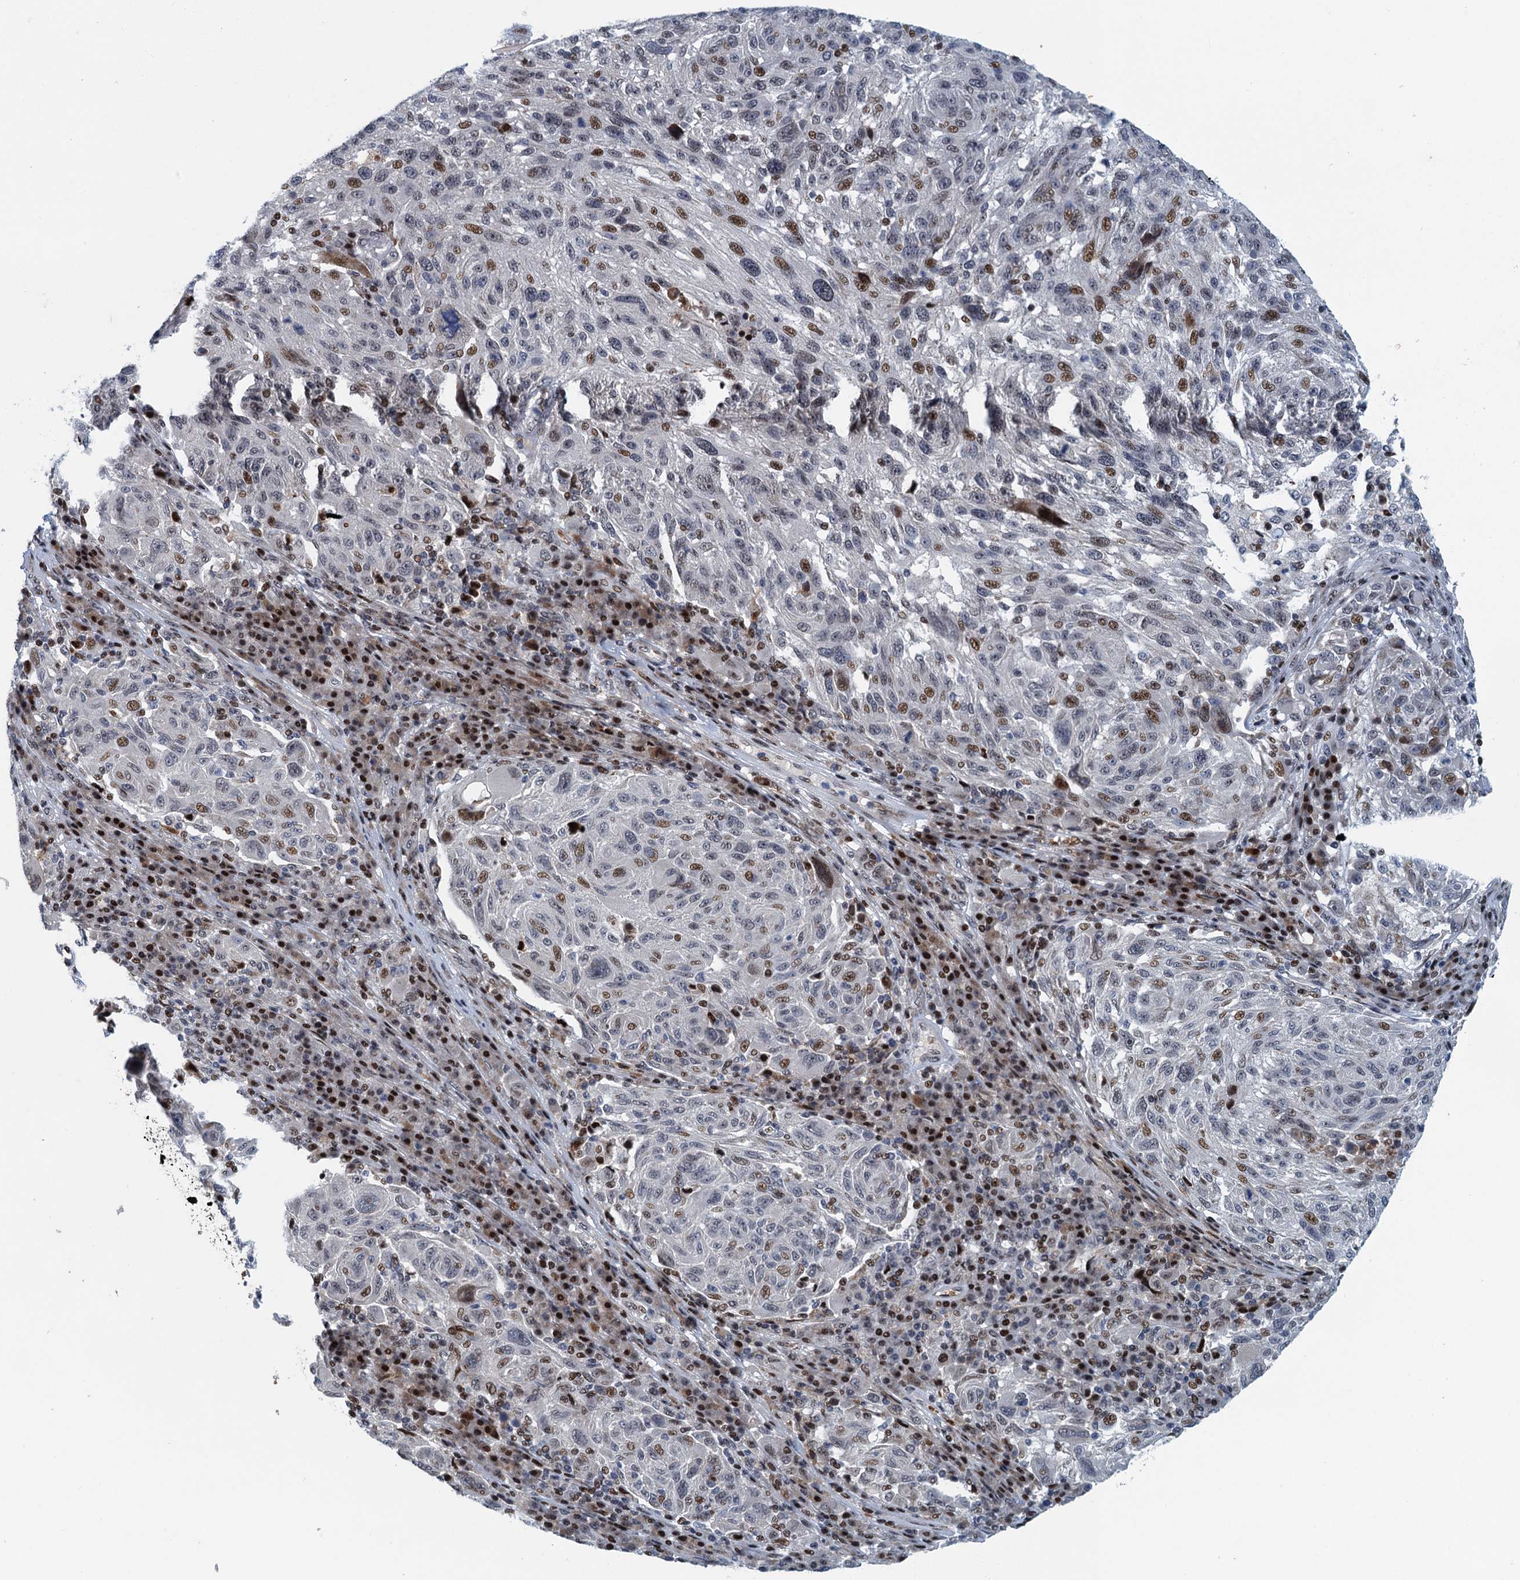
{"staining": {"intensity": "moderate", "quantity": "<25%", "location": "nuclear"}, "tissue": "melanoma", "cell_type": "Tumor cells", "image_type": "cancer", "snomed": [{"axis": "morphology", "description": "Malignant melanoma, NOS"}, {"axis": "topography", "description": "Skin"}], "caption": "Protein expression analysis of human malignant melanoma reveals moderate nuclear positivity in about <25% of tumor cells. Using DAB (brown) and hematoxylin (blue) stains, captured at high magnification using brightfield microscopy.", "gene": "ANKRD13D", "patient": {"sex": "male", "age": 53}}